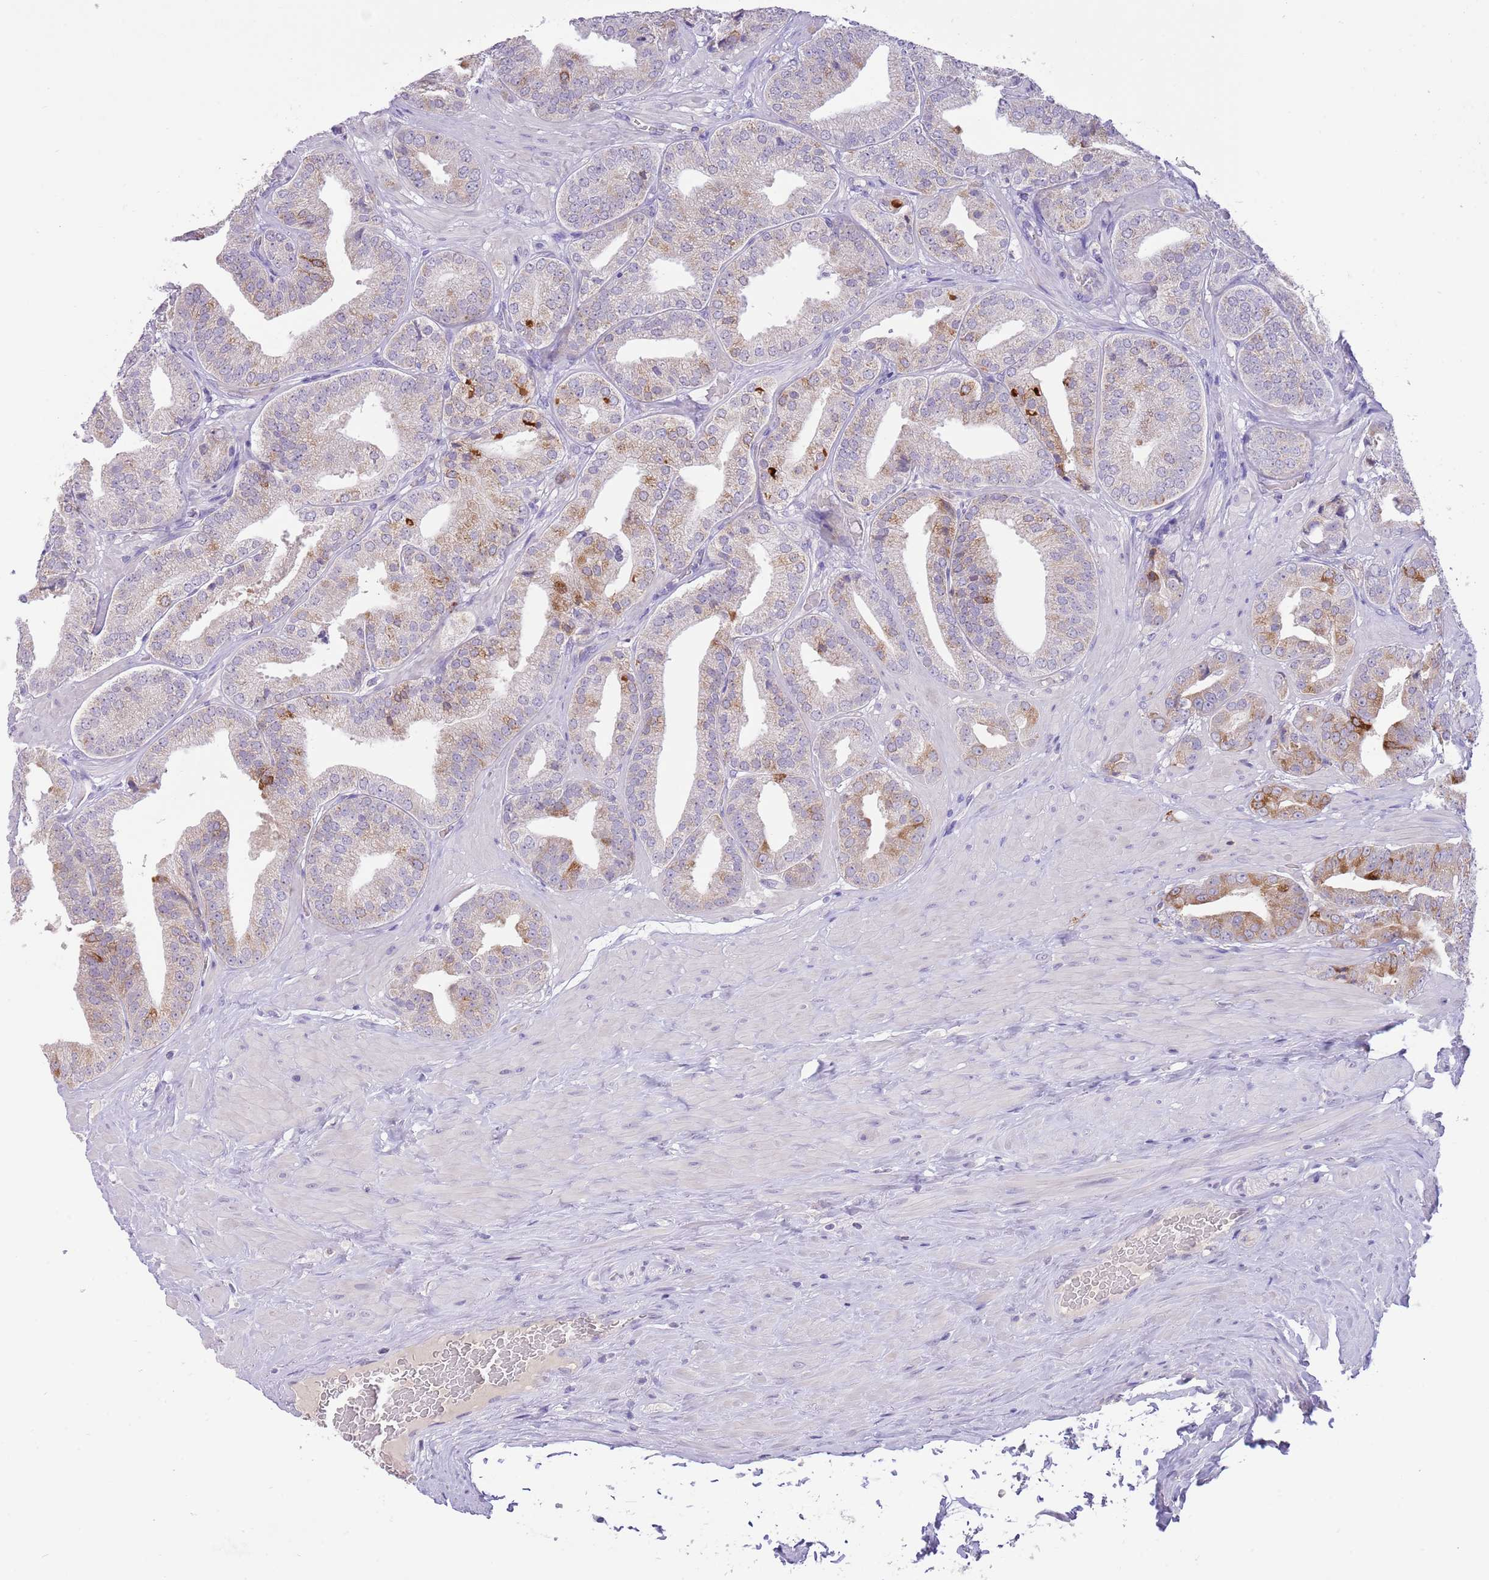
{"staining": {"intensity": "moderate", "quantity": "<25%", "location": "cytoplasmic/membranous"}, "tissue": "prostate cancer", "cell_type": "Tumor cells", "image_type": "cancer", "snomed": [{"axis": "morphology", "description": "Adenocarcinoma, High grade"}, {"axis": "topography", "description": "Prostate"}], "caption": "Immunohistochemical staining of prostate cancer (adenocarcinoma (high-grade)) demonstrates low levels of moderate cytoplasmic/membranous positivity in about <25% of tumor cells.", "gene": "SFTPA1", "patient": {"sex": "male", "age": 63}}